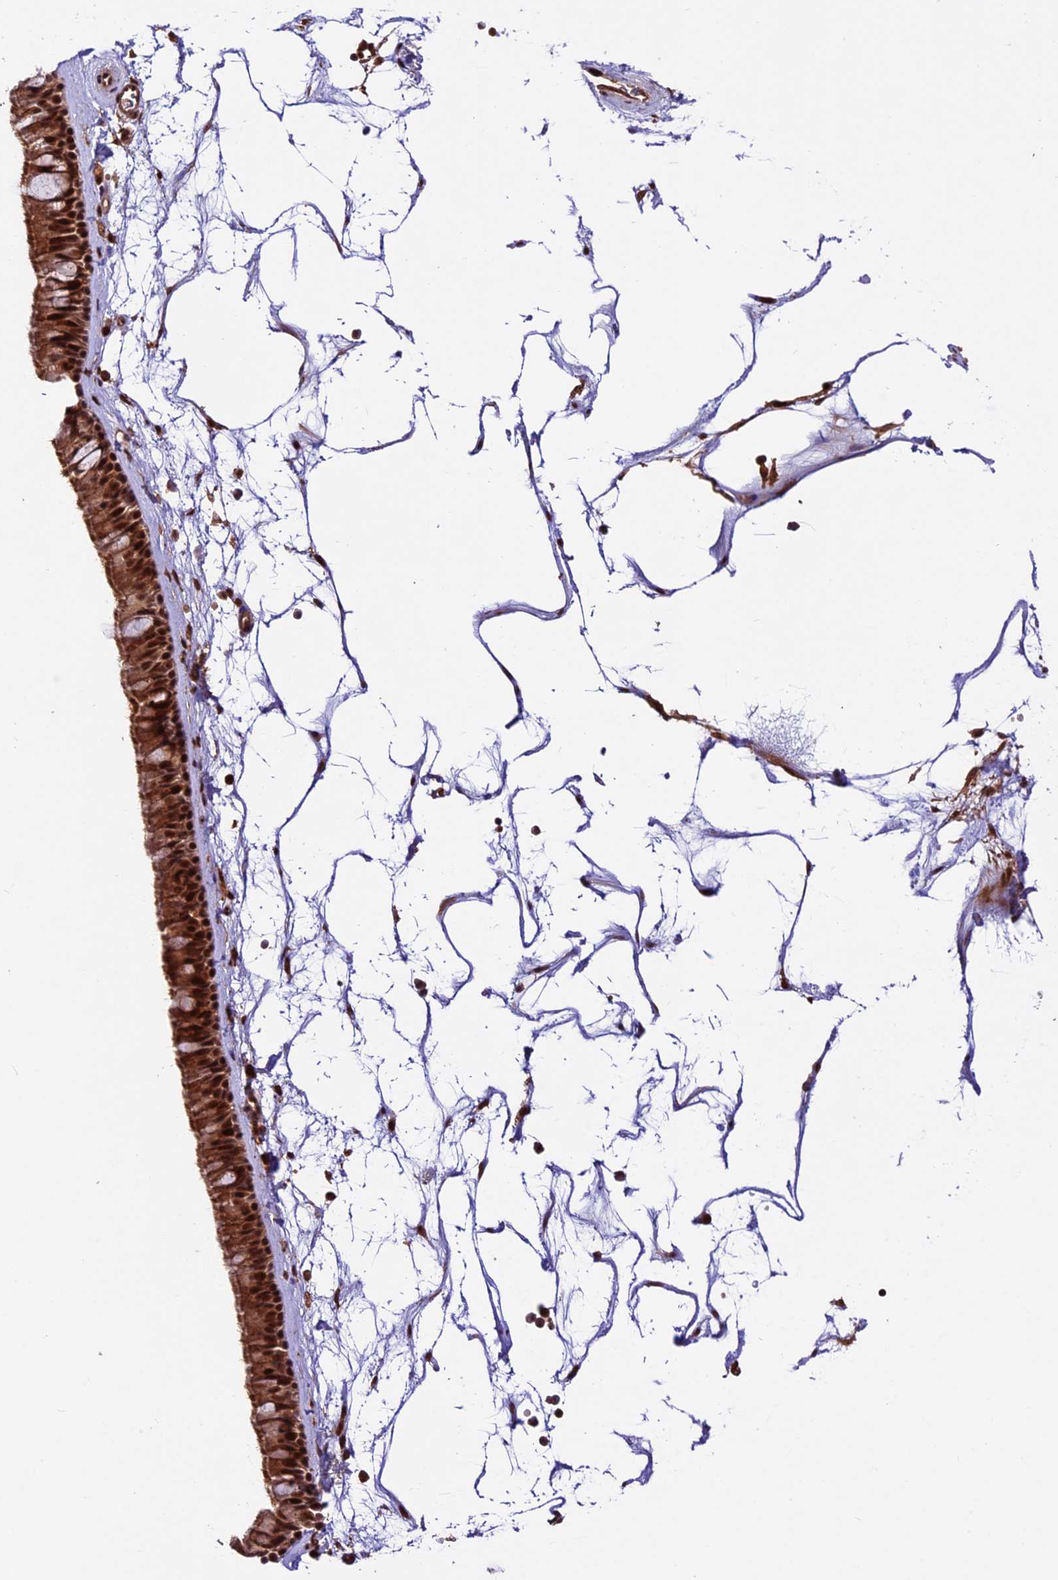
{"staining": {"intensity": "strong", "quantity": ">75%", "location": "cytoplasmic/membranous,nuclear"}, "tissue": "nasopharynx", "cell_type": "Respiratory epithelial cells", "image_type": "normal", "snomed": [{"axis": "morphology", "description": "Normal tissue, NOS"}, {"axis": "topography", "description": "Nasopharynx"}], "caption": "The micrograph shows staining of benign nasopharynx, revealing strong cytoplasmic/membranous,nuclear protein positivity (brown color) within respiratory epithelial cells.", "gene": "DHX38", "patient": {"sex": "male", "age": 64}}